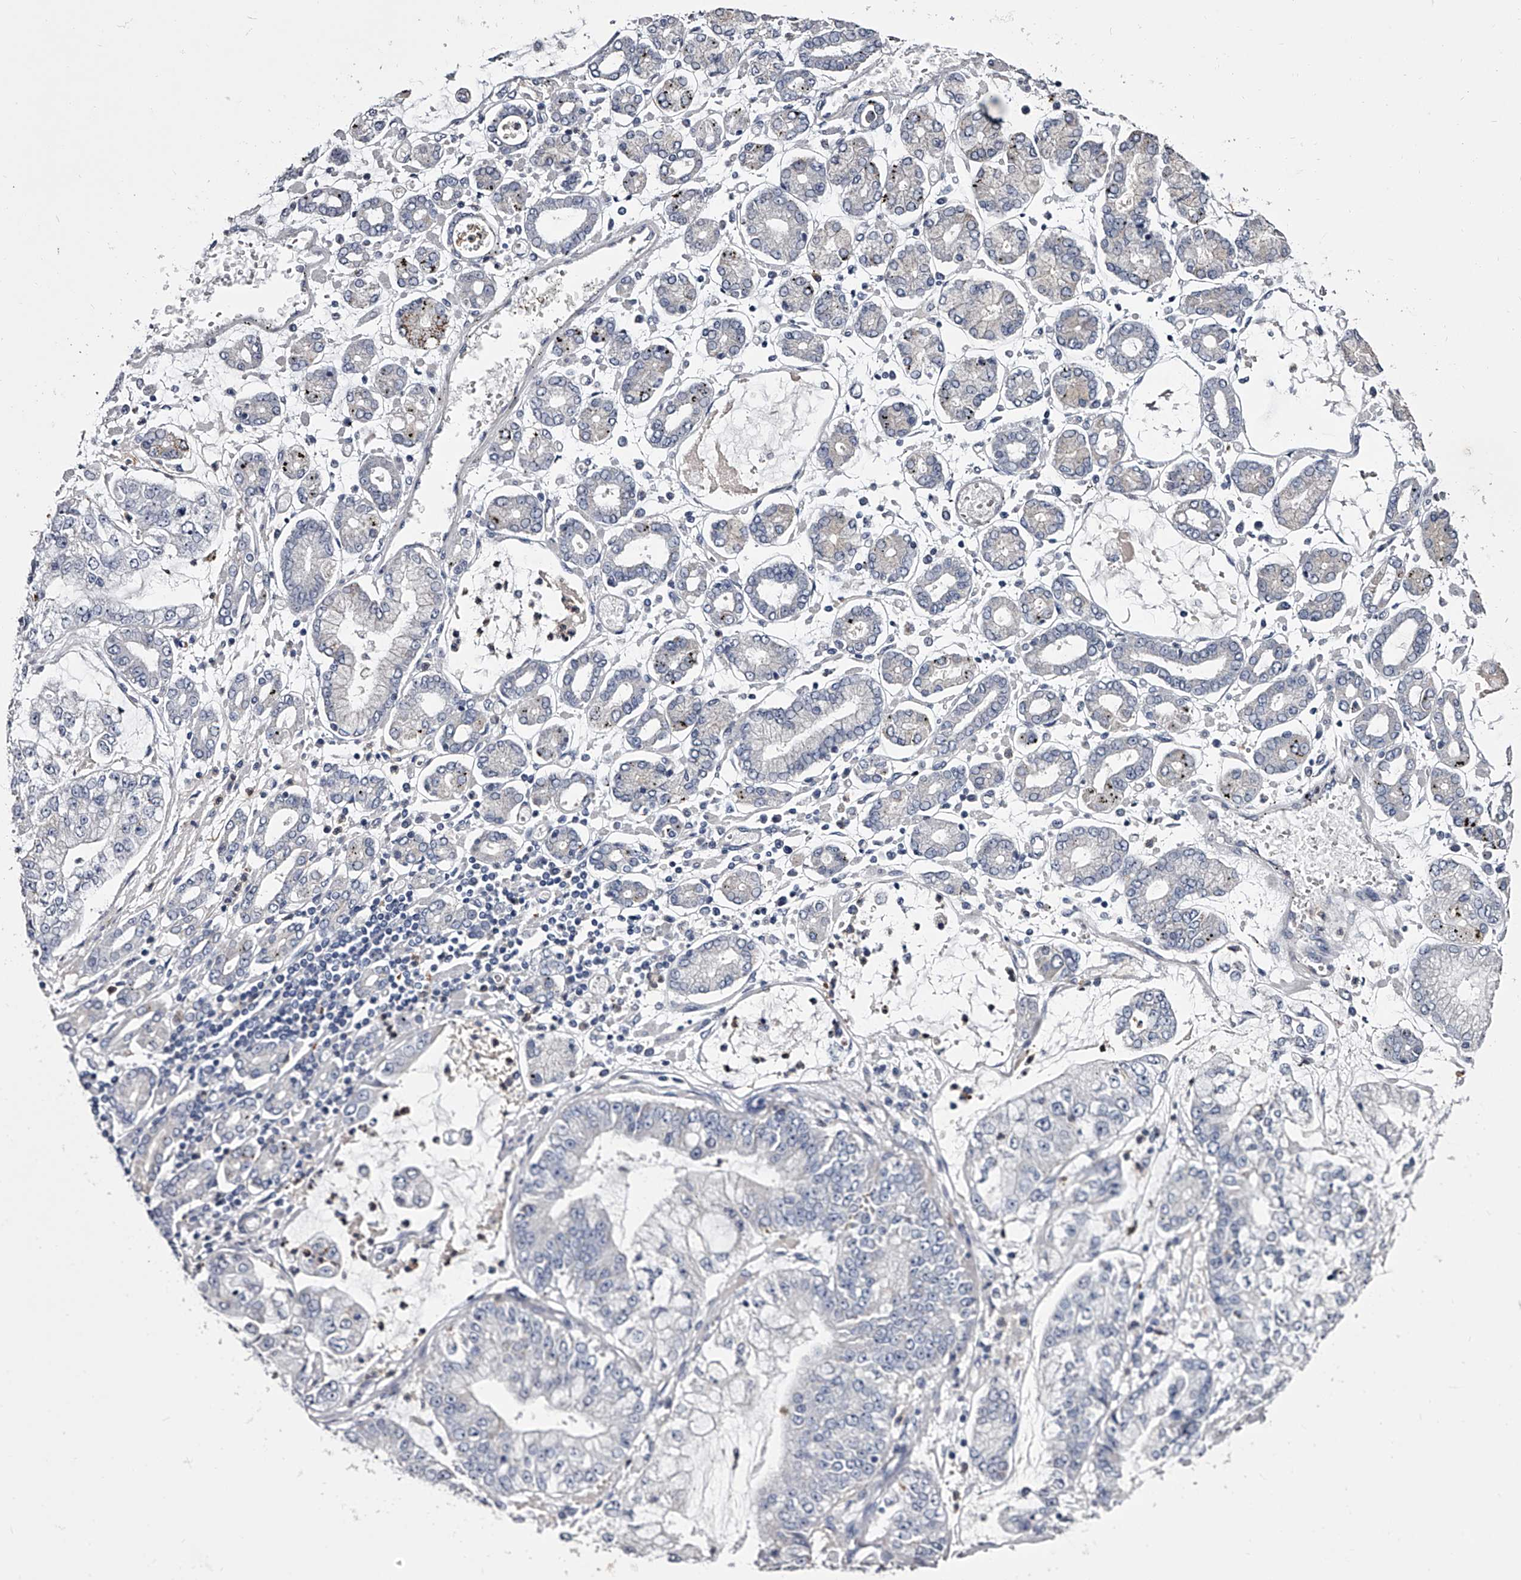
{"staining": {"intensity": "negative", "quantity": "none", "location": "none"}, "tissue": "stomach cancer", "cell_type": "Tumor cells", "image_type": "cancer", "snomed": [{"axis": "morphology", "description": "Adenocarcinoma, NOS"}, {"axis": "topography", "description": "Stomach"}], "caption": "Tumor cells are negative for brown protein staining in adenocarcinoma (stomach). (Brightfield microscopy of DAB (3,3'-diaminobenzidine) immunohistochemistry at high magnification).", "gene": "GAPVD1", "patient": {"sex": "male", "age": 76}}